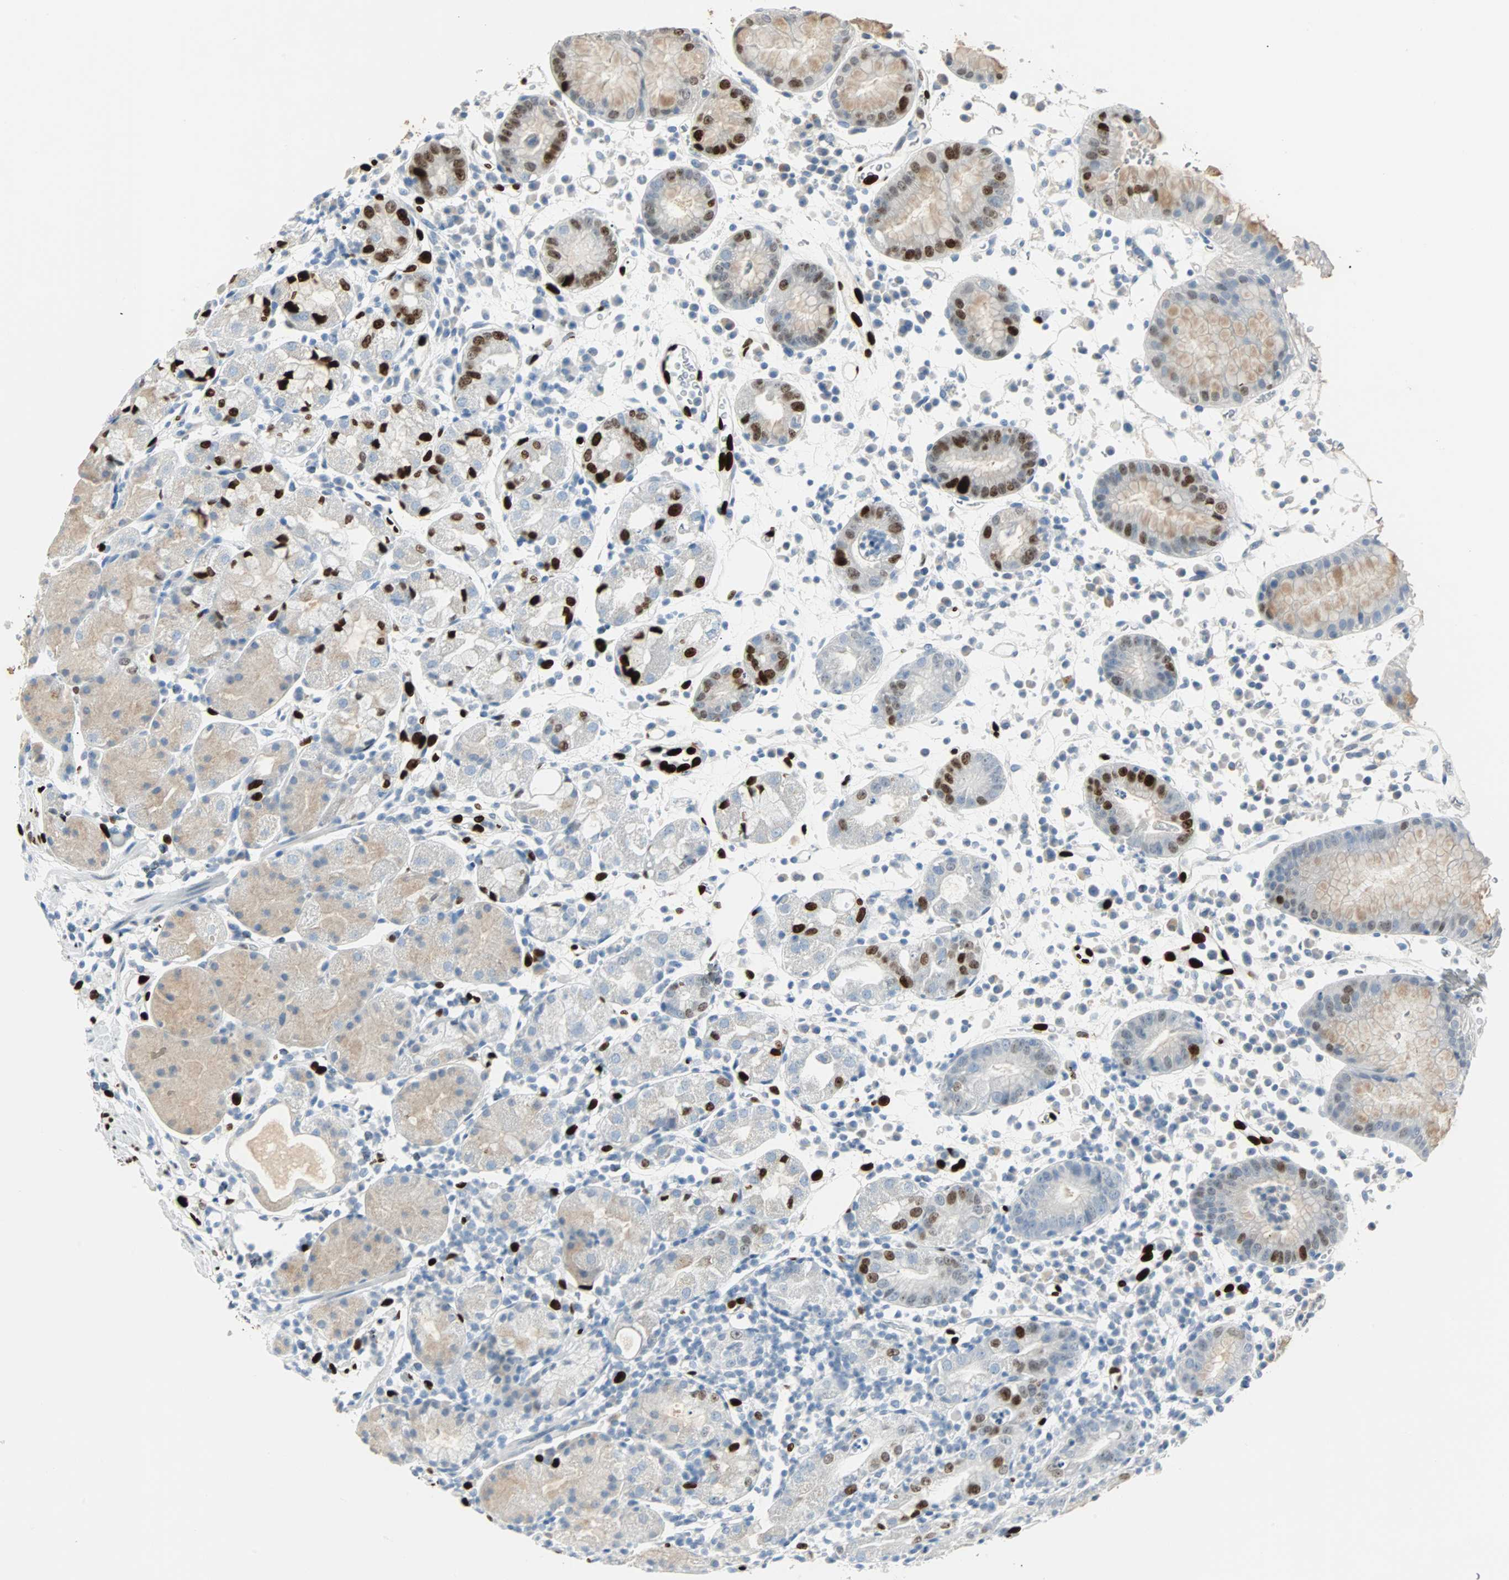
{"staining": {"intensity": "strong", "quantity": "25%-75%", "location": "nuclear"}, "tissue": "stomach", "cell_type": "Glandular cells", "image_type": "normal", "snomed": [{"axis": "morphology", "description": "Normal tissue, NOS"}, {"axis": "topography", "description": "Stomach"}, {"axis": "topography", "description": "Stomach, lower"}], "caption": "This photomicrograph exhibits normal stomach stained with immunohistochemistry to label a protein in brown. The nuclear of glandular cells show strong positivity for the protein. Nuclei are counter-stained blue.", "gene": "IL33", "patient": {"sex": "female", "age": 75}}